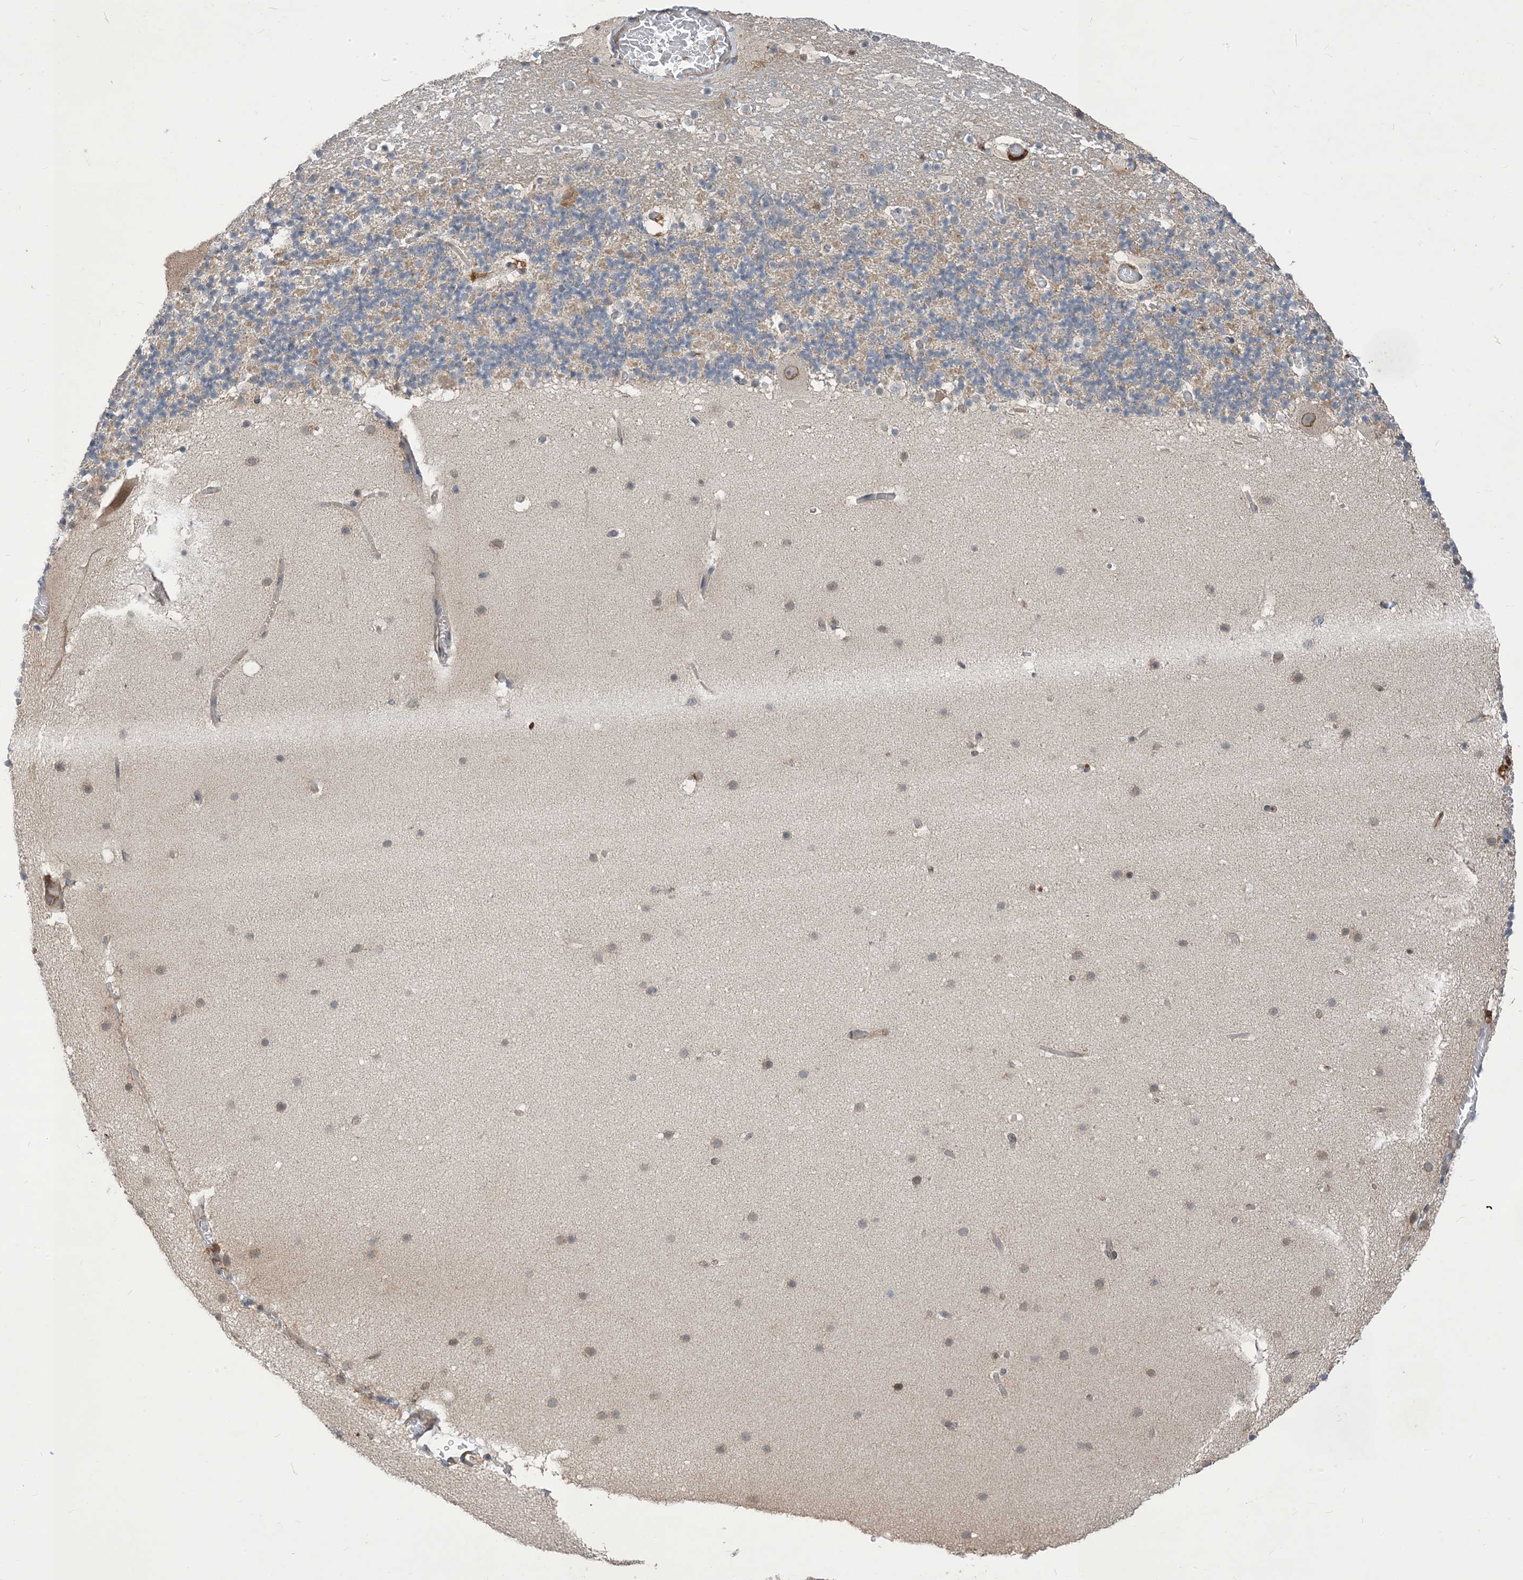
{"staining": {"intensity": "weak", "quantity": "<25%", "location": "cytoplasmic/membranous"}, "tissue": "cerebellum", "cell_type": "Cells in granular layer", "image_type": "normal", "snomed": [{"axis": "morphology", "description": "Normal tissue, NOS"}, {"axis": "topography", "description": "Cerebellum"}], "caption": "This photomicrograph is of unremarkable cerebellum stained with immunohistochemistry (IHC) to label a protein in brown with the nuclei are counter-stained blue. There is no staining in cells in granular layer.", "gene": "NAGK", "patient": {"sex": "male", "age": 57}}